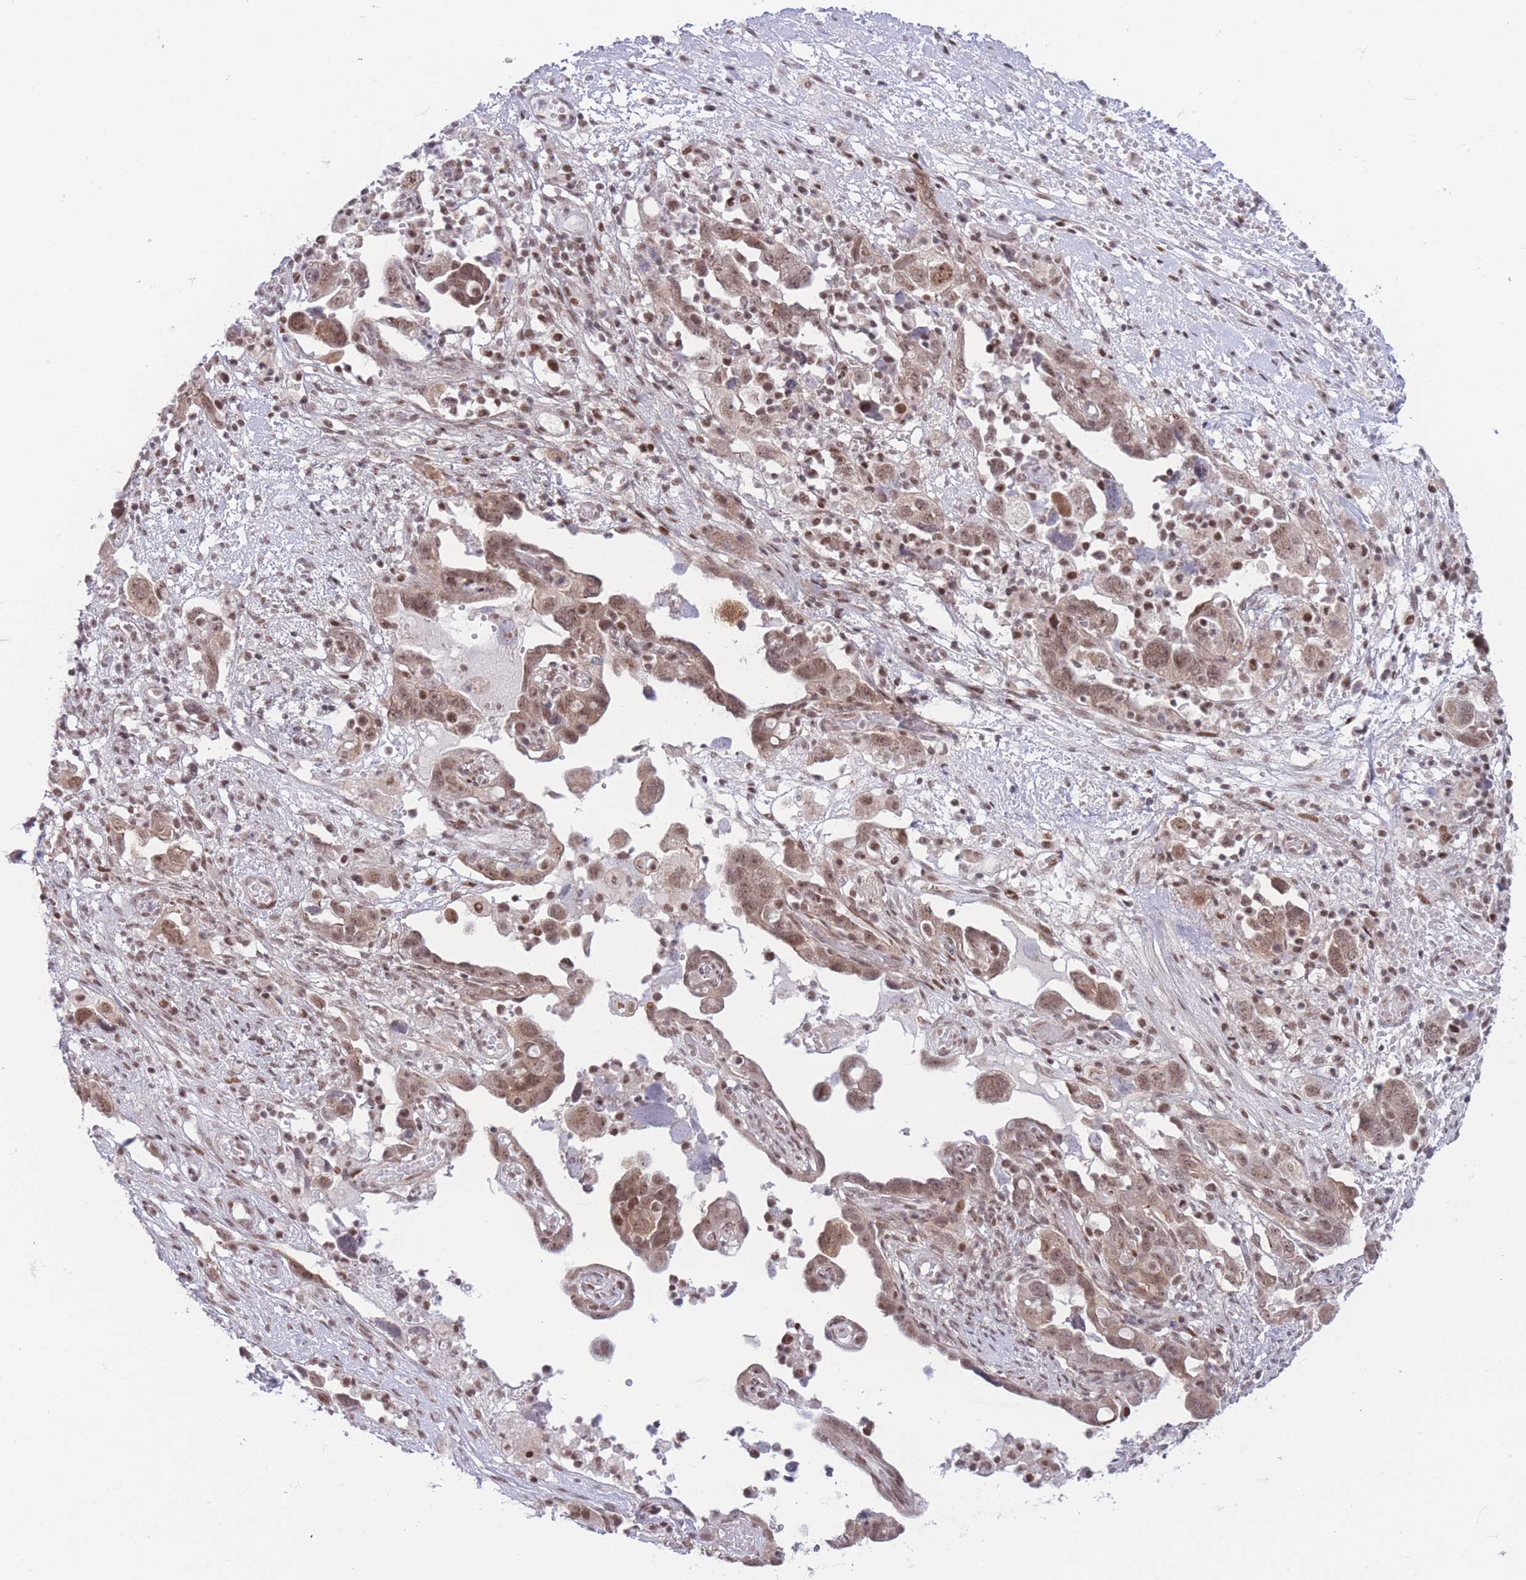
{"staining": {"intensity": "moderate", "quantity": ">75%", "location": "nuclear"}, "tissue": "ovarian cancer", "cell_type": "Tumor cells", "image_type": "cancer", "snomed": [{"axis": "morphology", "description": "Carcinoma, NOS"}, {"axis": "morphology", "description": "Cystadenocarcinoma, serous, NOS"}, {"axis": "topography", "description": "Ovary"}], "caption": "A histopathology image of human serous cystadenocarcinoma (ovarian) stained for a protein shows moderate nuclear brown staining in tumor cells.", "gene": "PCIF1", "patient": {"sex": "female", "age": 69}}